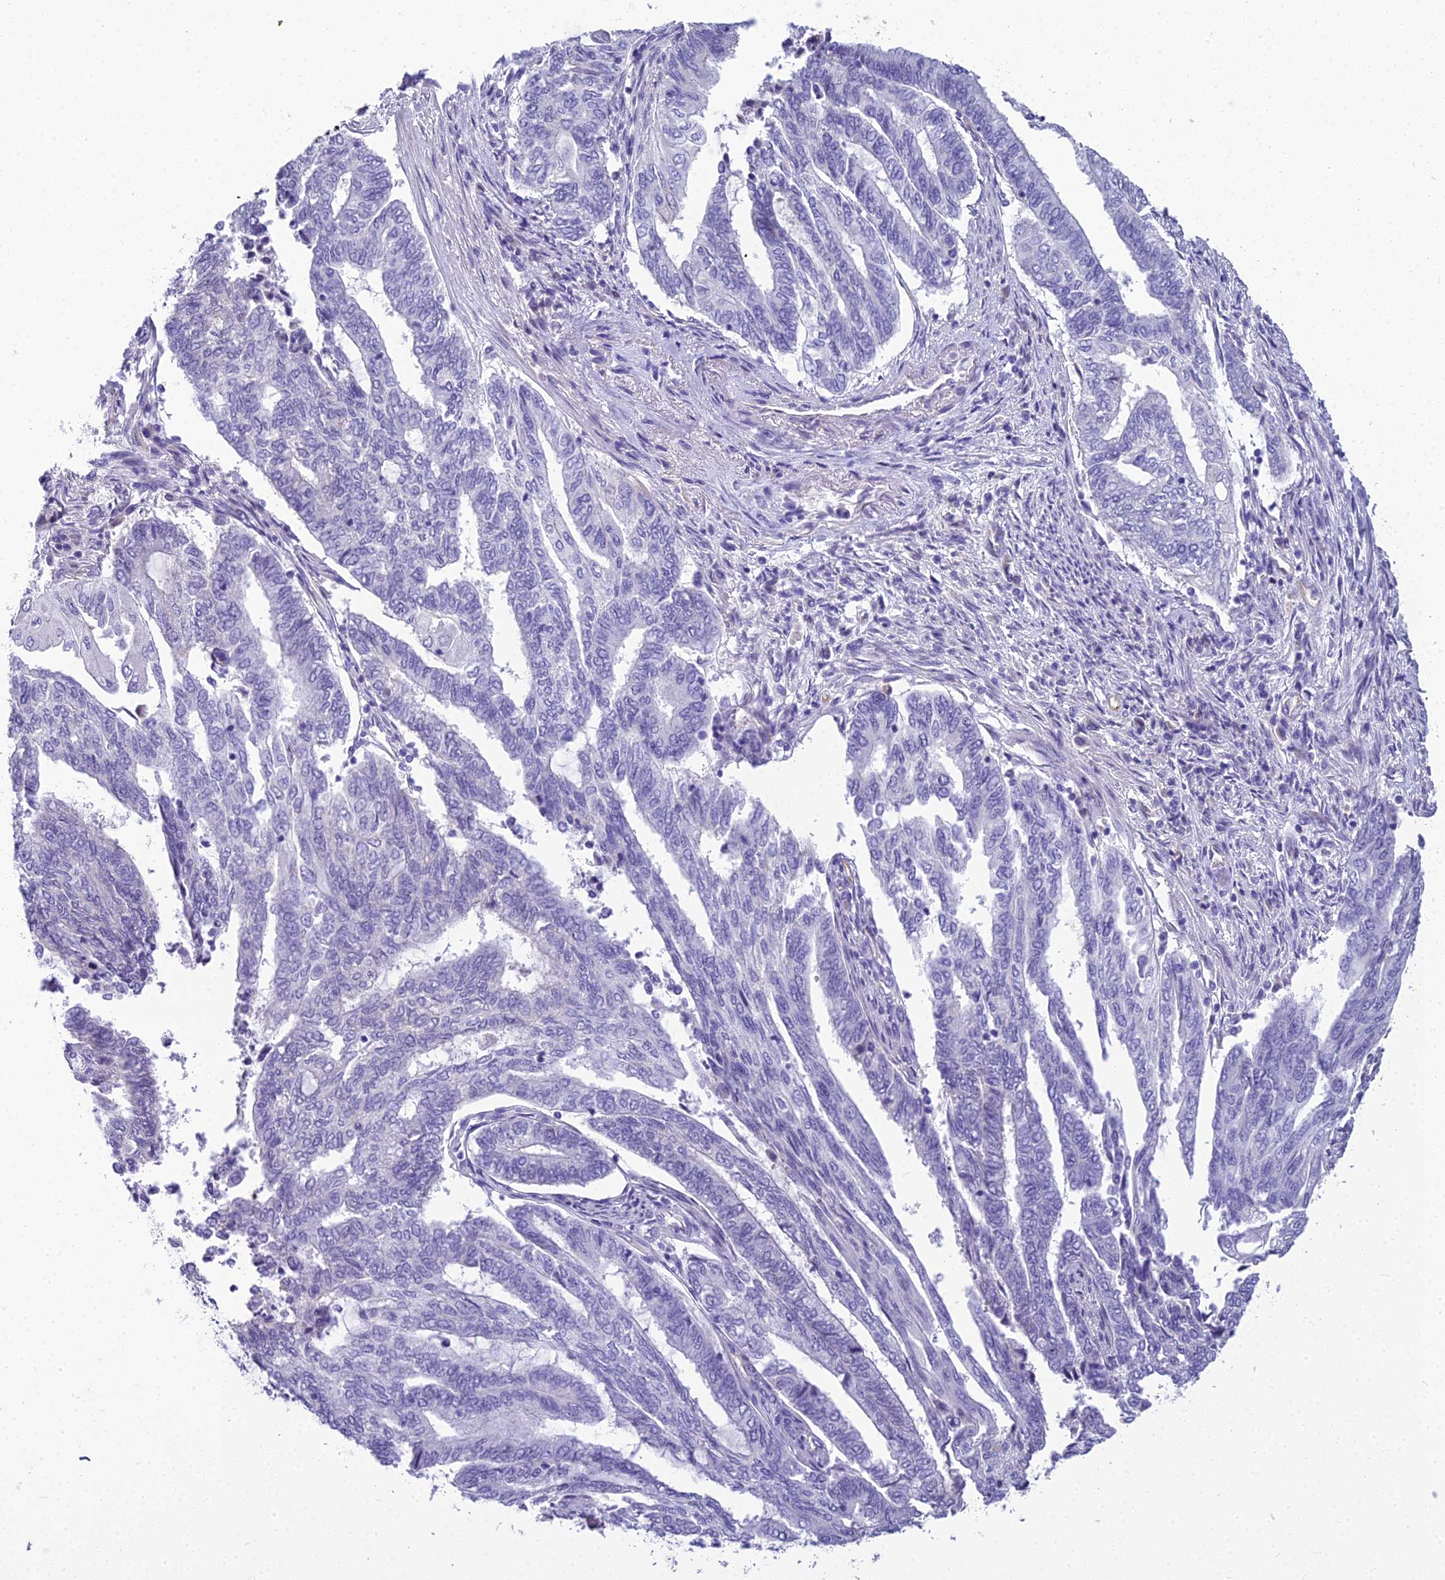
{"staining": {"intensity": "negative", "quantity": "none", "location": "none"}, "tissue": "endometrial cancer", "cell_type": "Tumor cells", "image_type": "cancer", "snomed": [{"axis": "morphology", "description": "Adenocarcinoma, NOS"}, {"axis": "topography", "description": "Uterus"}, {"axis": "topography", "description": "Endometrium"}], "caption": "Immunohistochemistry image of neoplastic tissue: endometrial adenocarcinoma stained with DAB (3,3'-diaminobenzidine) exhibits no significant protein positivity in tumor cells.", "gene": "NINJ1", "patient": {"sex": "female", "age": 70}}